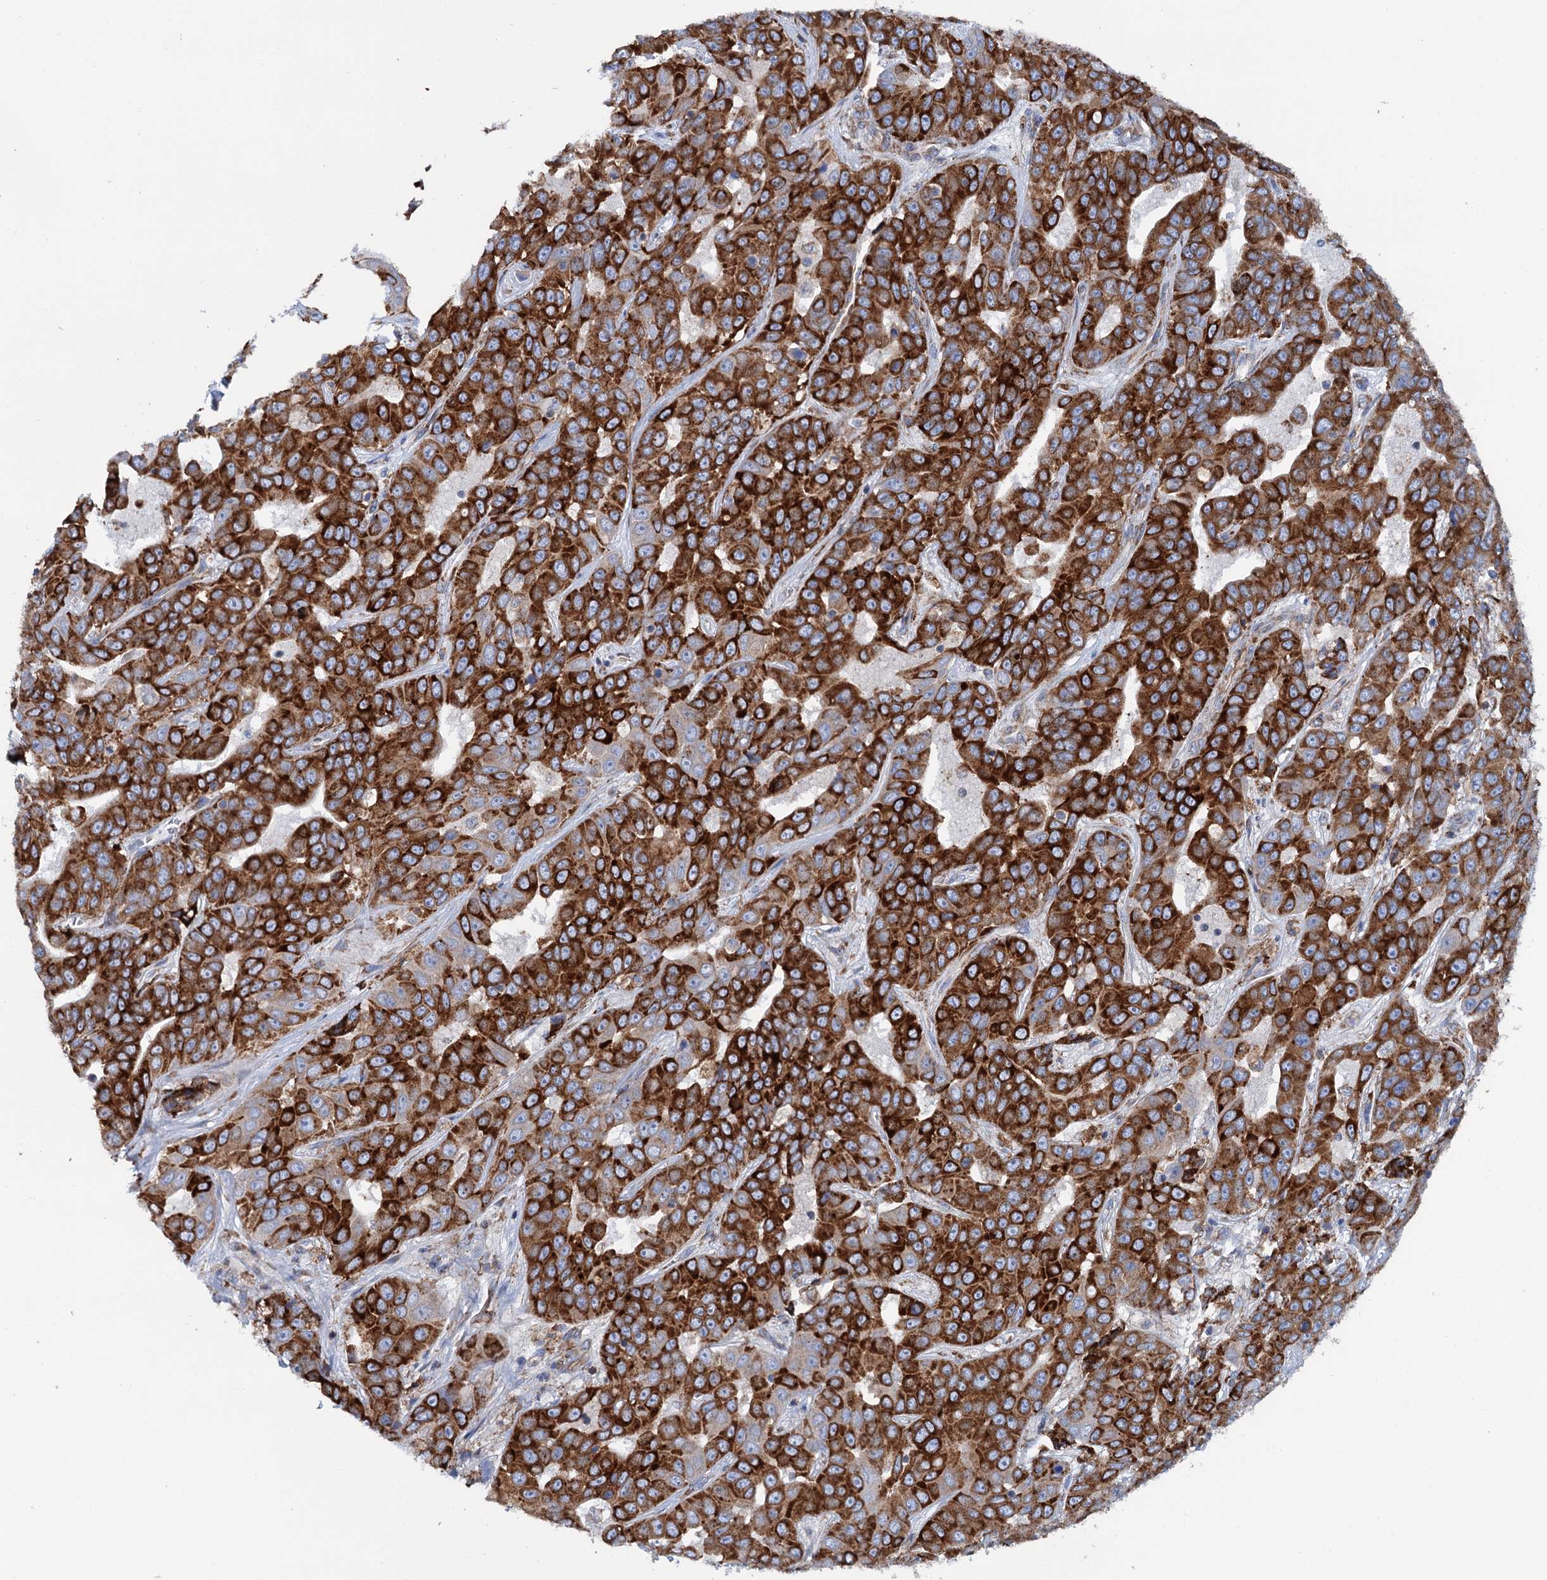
{"staining": {"intensity": "strong", "quantity": ">75%", "location": "cytoplasmic/membranous"}, "tissue": "liver cancer", "cell_type": "Tumor cells", "image_type": "cancer", "snomed": [{"axis": "morphology", "description": "Cholangiocarcinoma"}, {"axis": "topography", "description": "Liver"}], "caption": "Strong cytoplasmic/membranous positivity for a protein is identified in approximately >75% of tumor cells of liver cholangiocarcinoma using immunohistochemistry (IHC).", "gene": "SHE", "patient": {"sex": "female", "age": 52}}